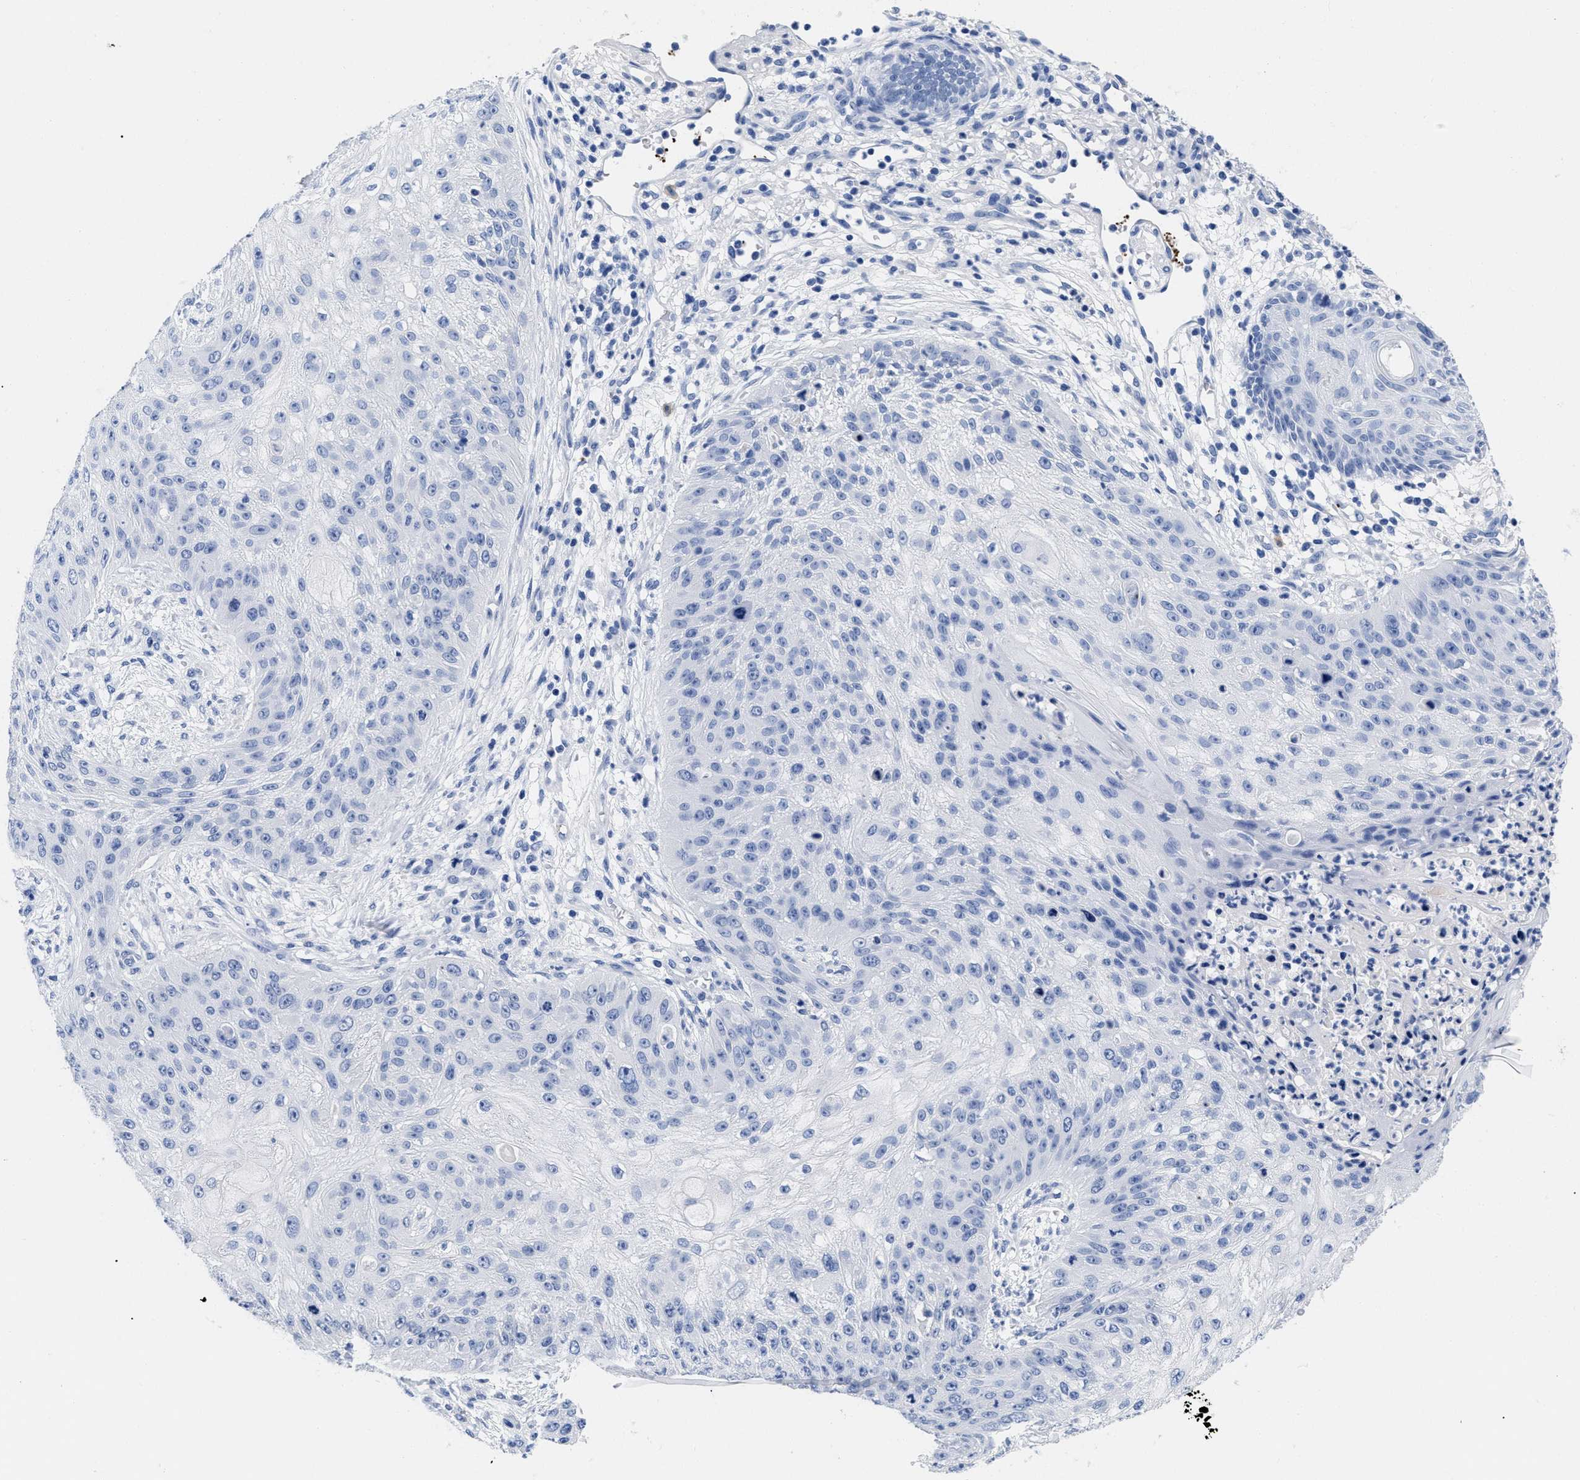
{"staining": {"intensity": "negative", "quantity": "none", "location": "none"}, "tissue": "skin cancer", "cell_type": "Tumor cells", "image_type": "cancer", "snomed": [{"axis": "morphology", "description": "Squamous cell carcinoma, NOS"}, {"axis": "topography", "description": "Skin"}], "caption": "Human skin squamous cell carcinoma stained for a protein using immunohistochemistry (IHC) exhibits no expression in tumor cells.", "gene": "TREML1", "patient": {"sex": "female", "age": 80}}